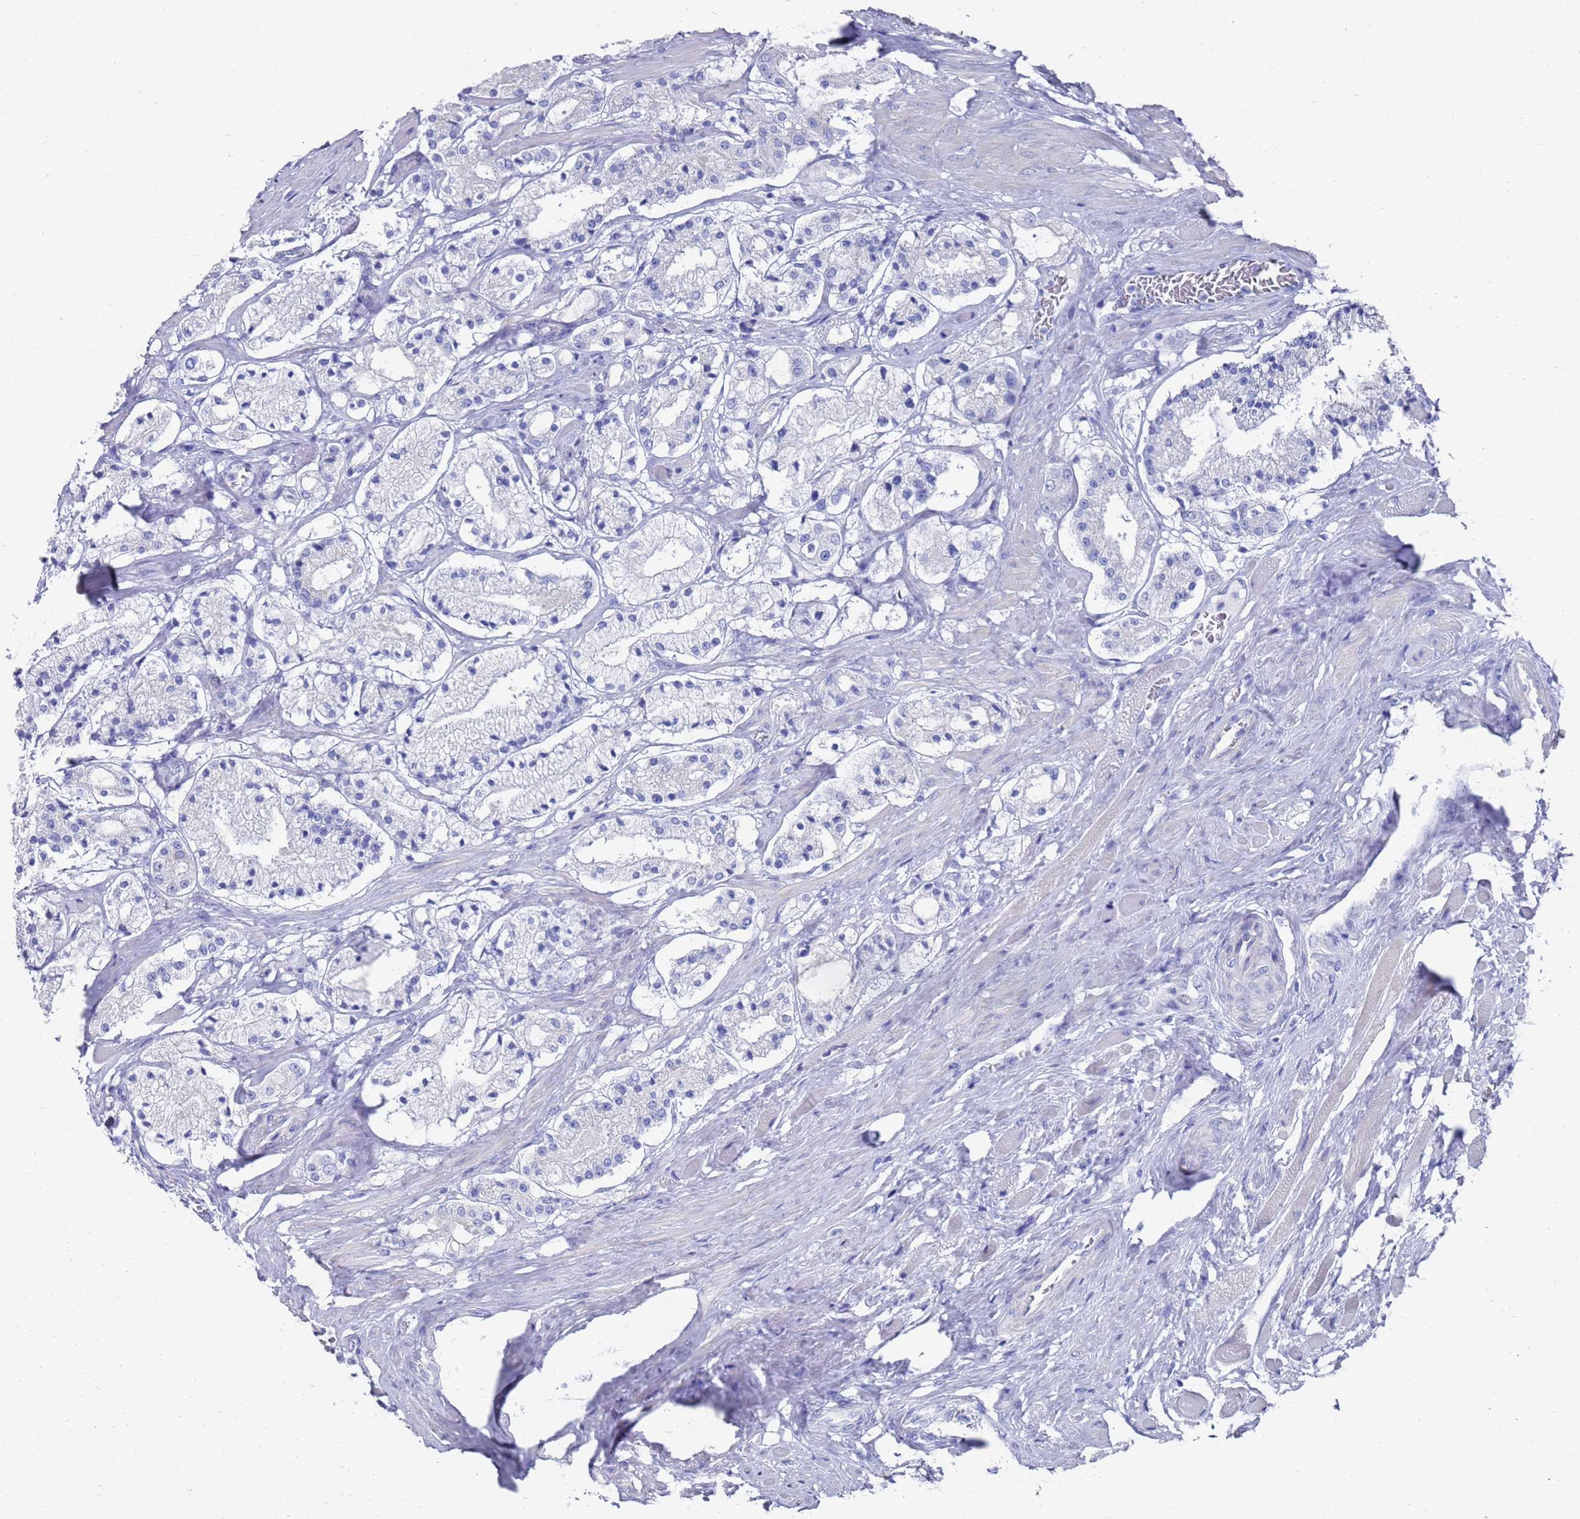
{"staining": {"intensity": "negative", "quantity": "none", "location": "none"}, "tissue": "prostate cancer", "cell_type": "Tumor cells", "image_type": "cancer", "snomed": [{"axis": "morphology", "description": "Adenocarcinoma, High grade"}, {"axis": "topography", "description": "Prostate"}], "caption": "Prostate adenocarcinoma (high-grade) was stained to show a protein in brown. There is no significant expression in tumor cells.", "gene": "SCAPER", "patient": {"sex": "male", "age": 64}}